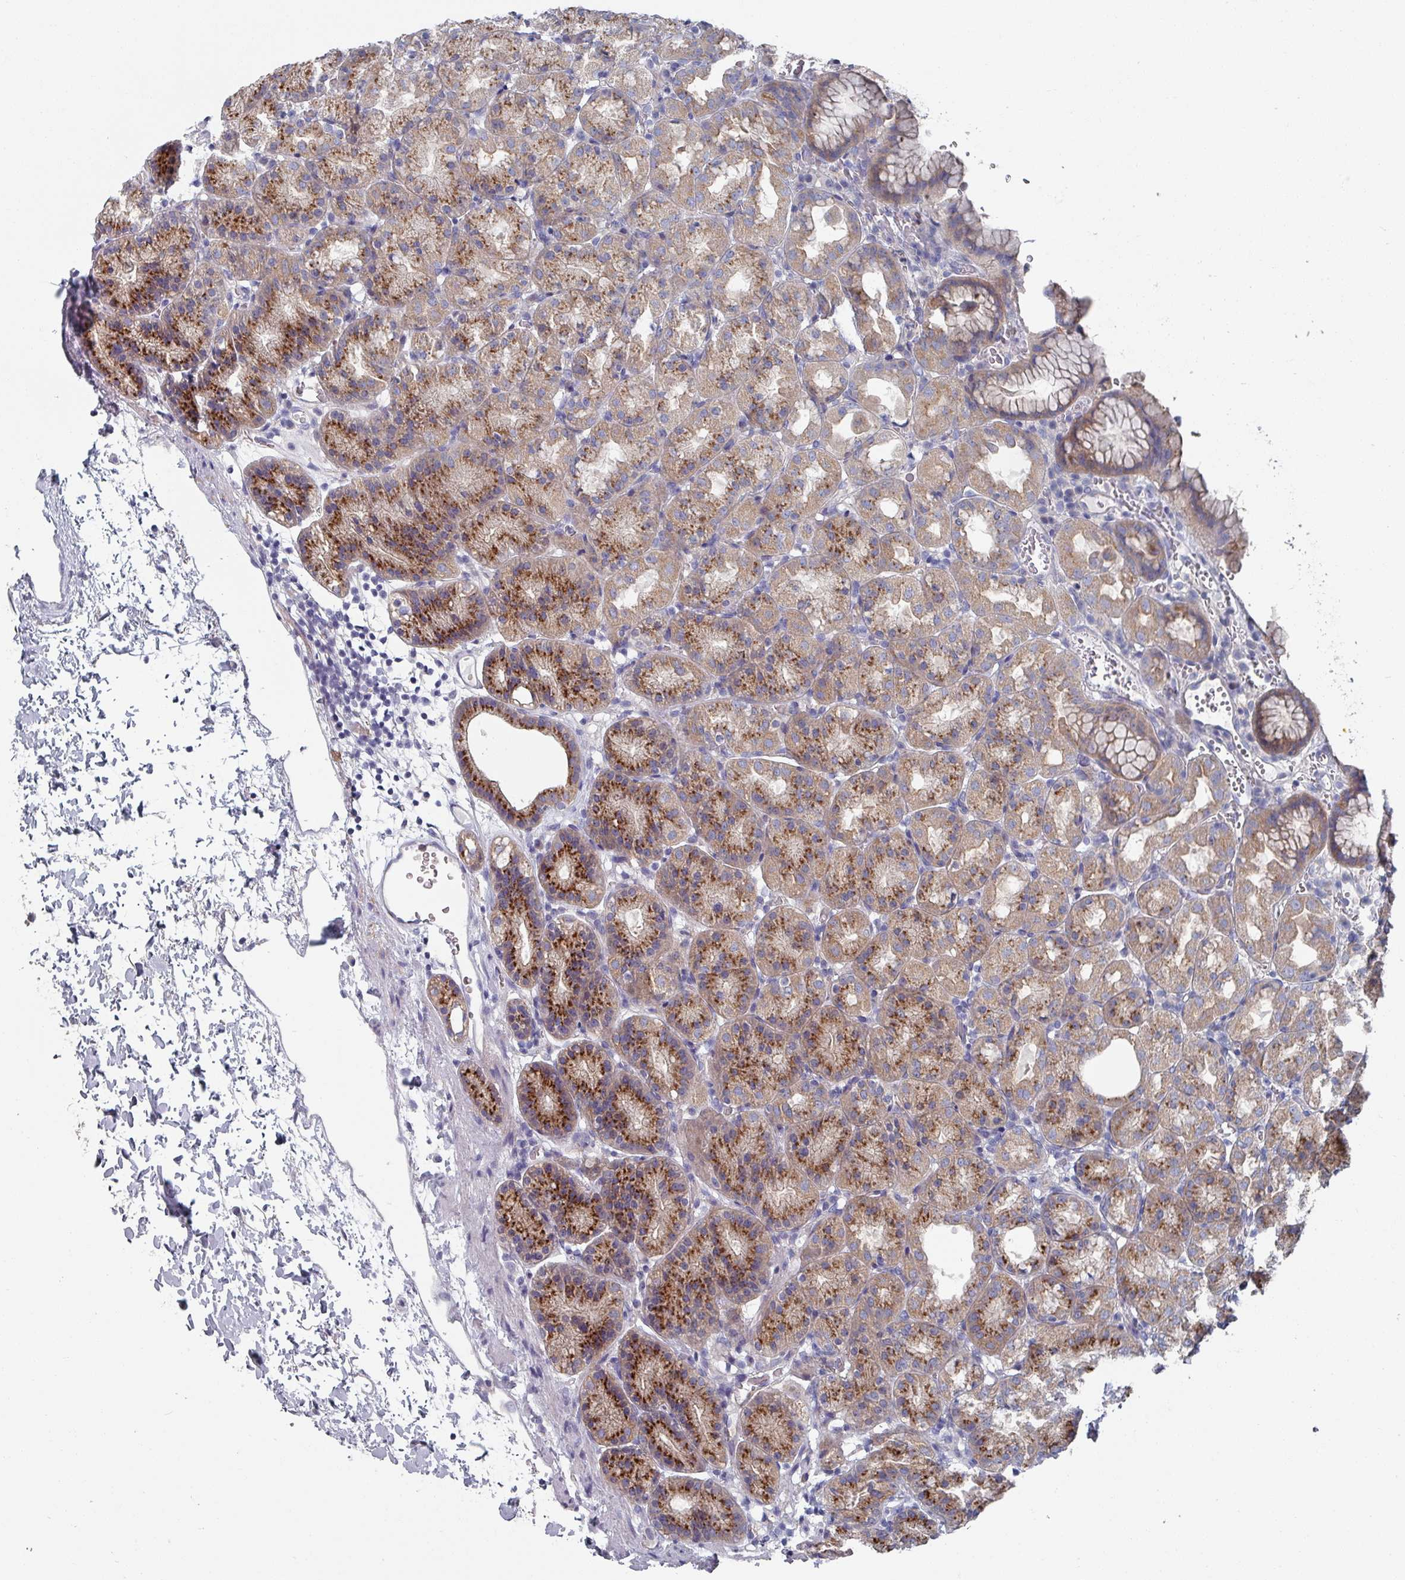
{"staining": {"intensity": "strong", "quantity": ">75%", "location": "cytoplasmic/membranous"}, "tissue": "stomach", "cell_type": "Glandular cells", "image_type": "normal", "snomed": [{"axis": "morphology", "description": "Normal tissue, NOS"}, {"axis": "topography", "description": "Stomach, upper"}], "caption": "DAB immunohistochemical staining of normal stomach shows strong cytoplasmic/membranous protein positivity in approximately >75% of glandular cells.", "gene": "EFL1", "patient": {"sex": "female", "age": 81}}